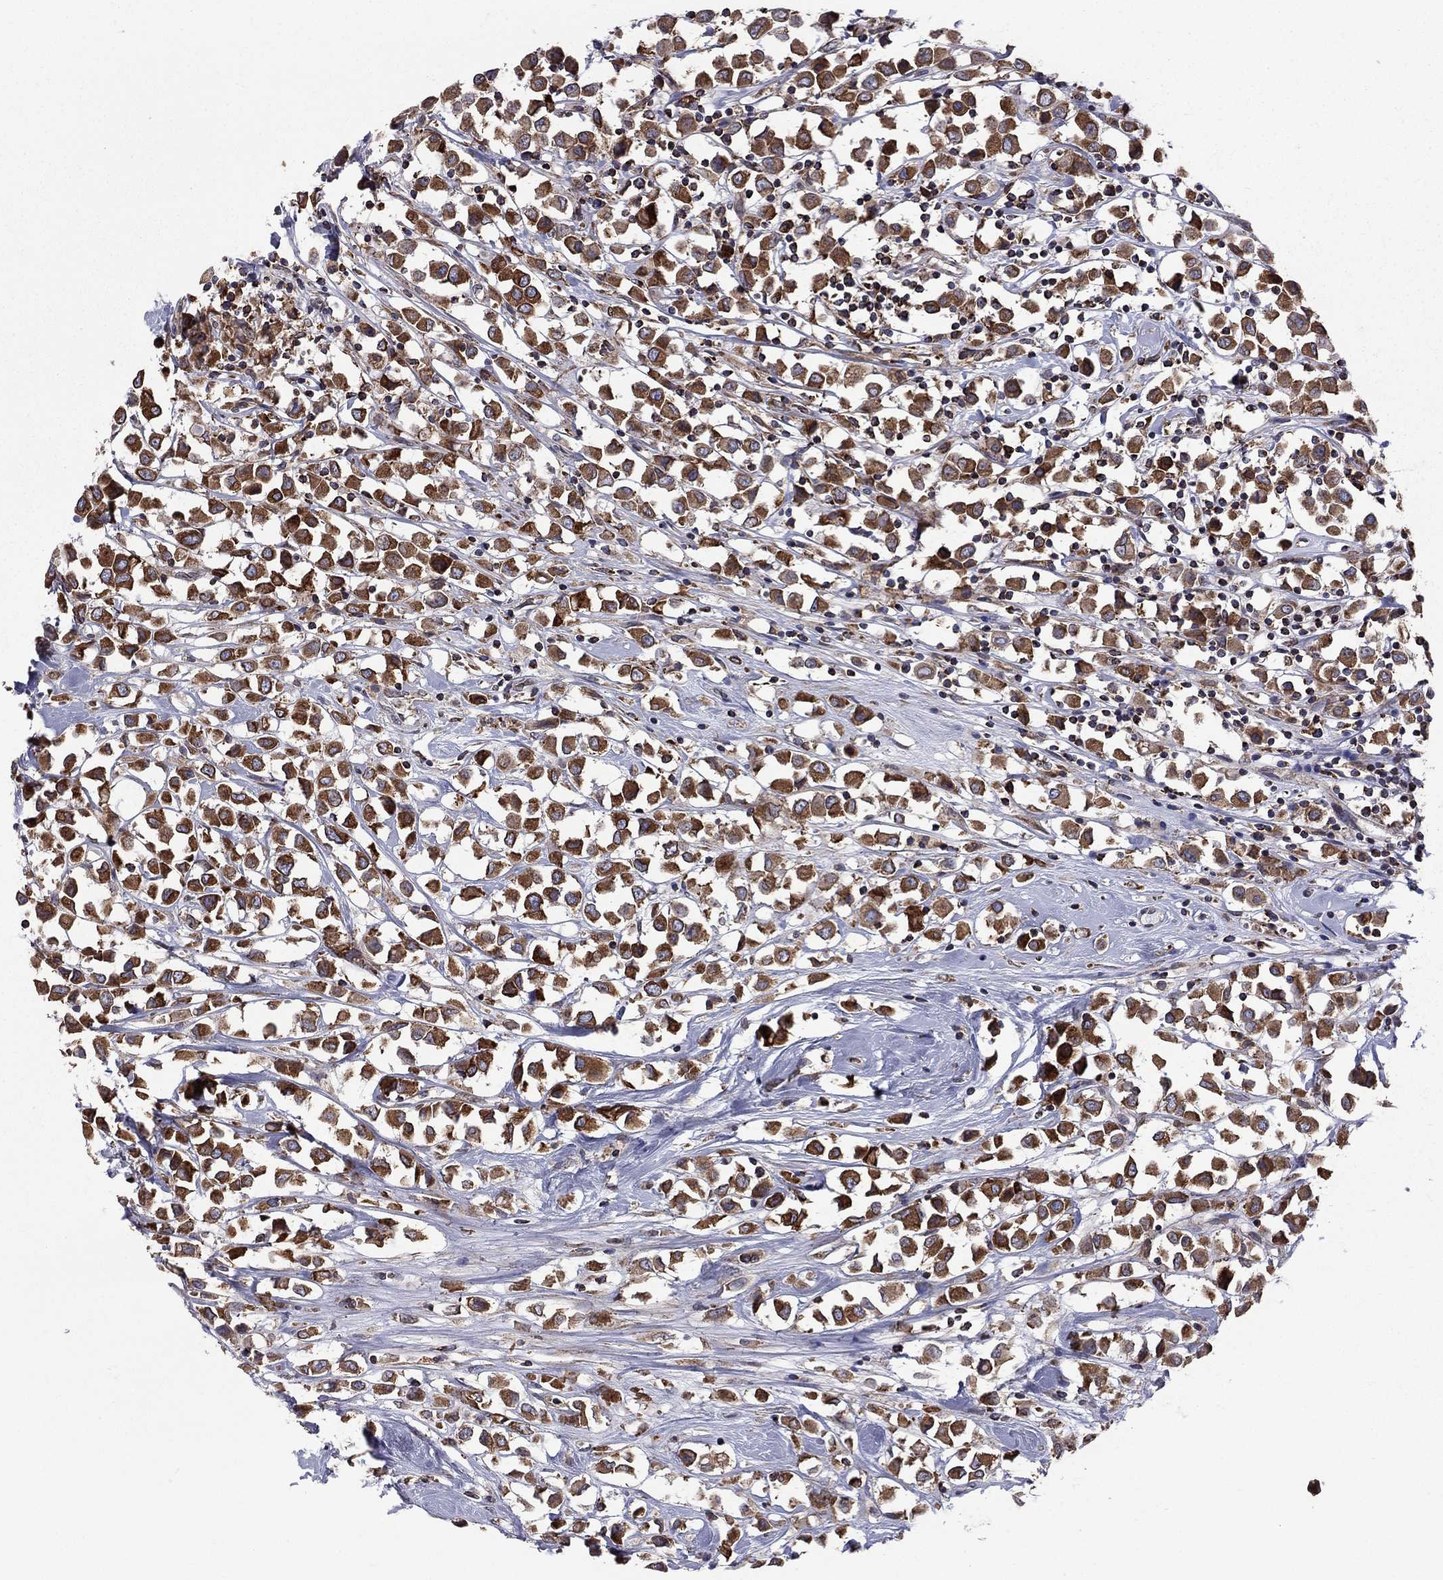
{"staining": {"intensity": "strong", "quantity": "25%-75%", "location": "cytoplasmic/membranous"}, "tissue": "breast cancer", "cell_type": "Tumor cells", "image_type": "cancer", "snomed": [{"axis": "morphology", "description": "Duct carcinoma"}, {"axis": "topography", "description": "Breast"}], "caption": "This is an image of immunohistochemistry staining of intraductal carcinoma (breast), which shows strong staining in the cytoplasmic/membranous of tumor cells.", "gene": "CLPTM1", "patient": {"sex": "female", "age": 61}}